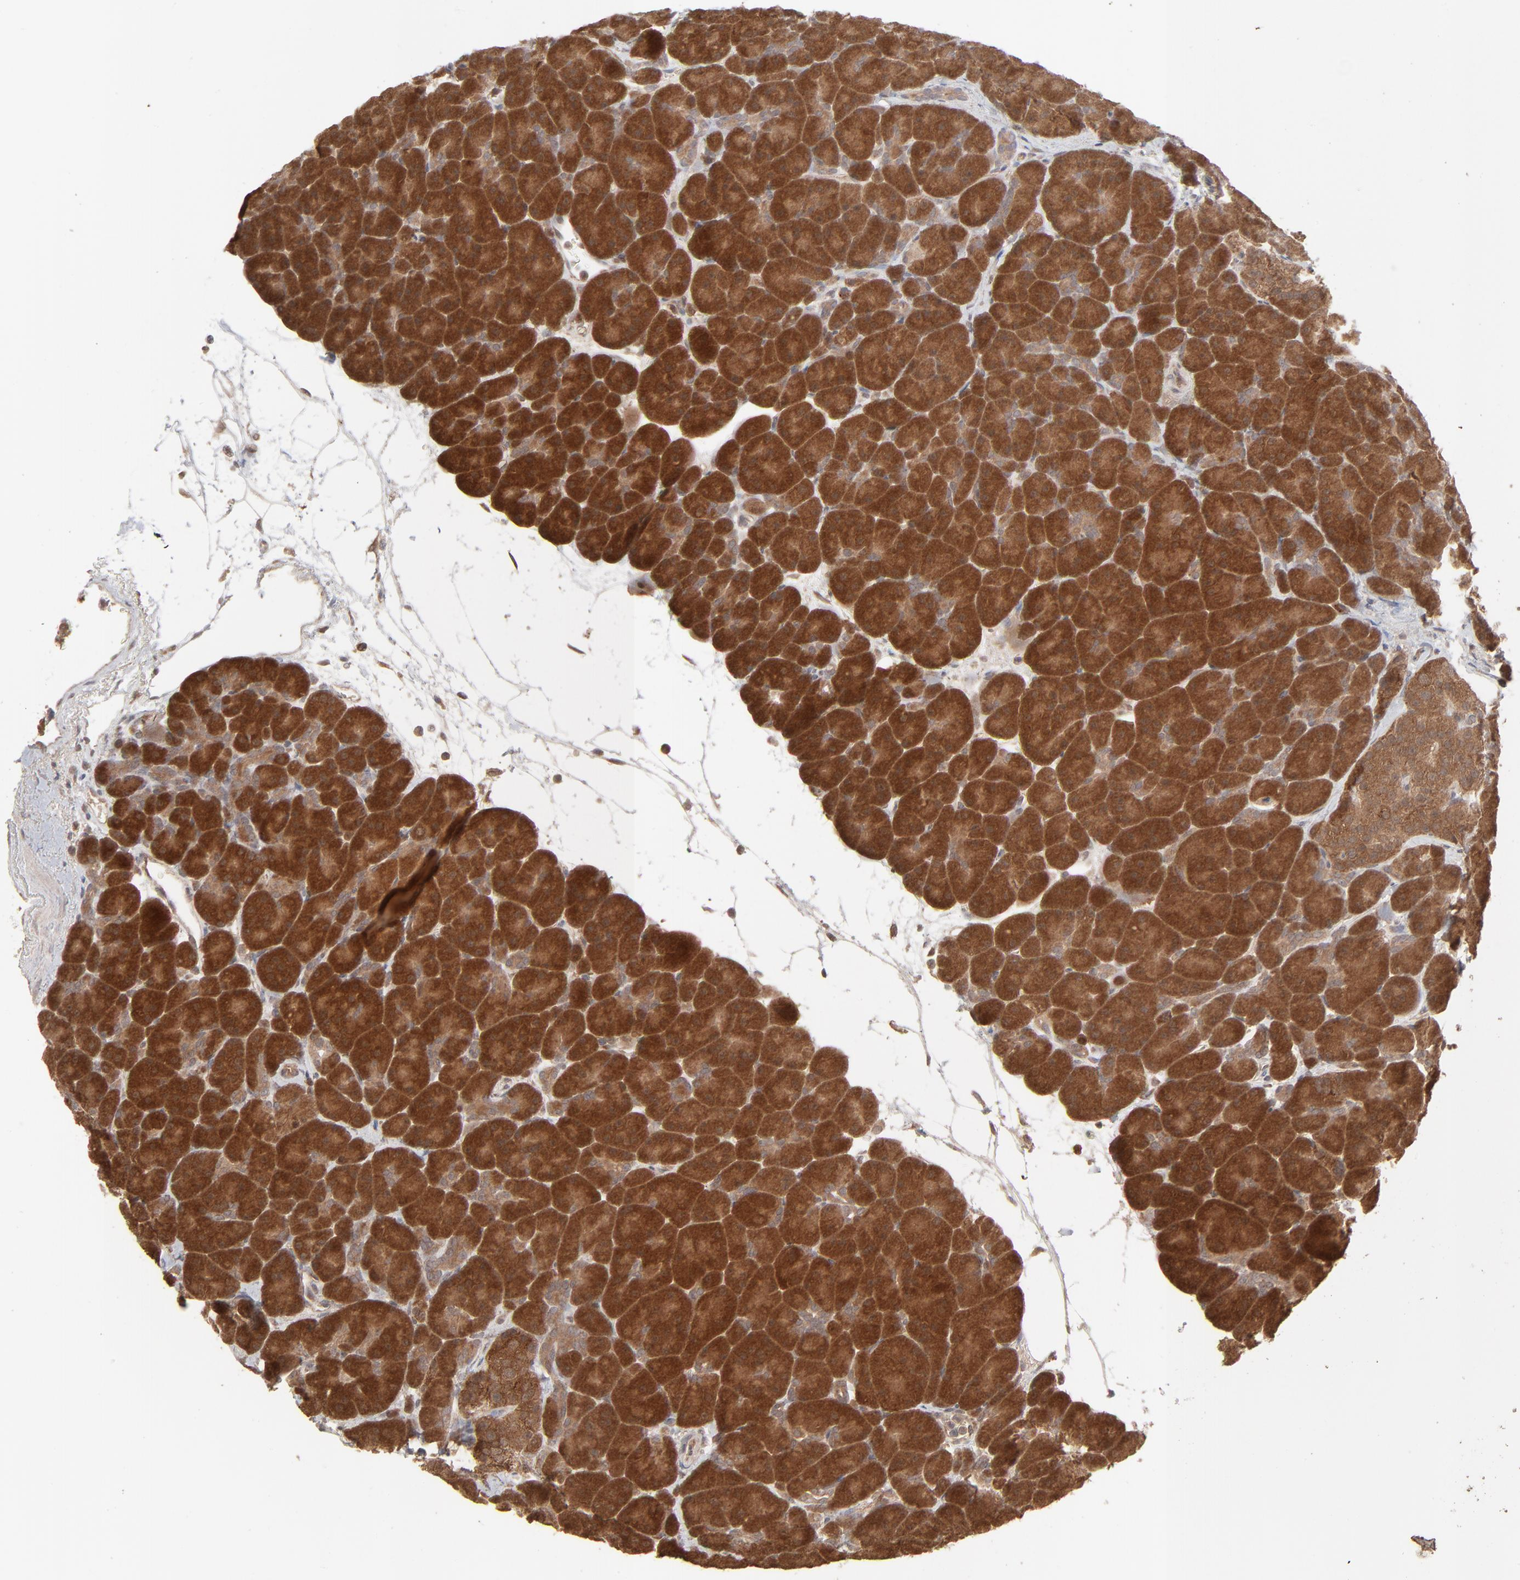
{"staining": {"intensity": "strong", "quantity": ">75%", "location": "cytoplasmic/membranous,nuclear"}, "tissue": "pancreas", "cell_type": "Exocrine glandular cells", "image_type": "normal", "snomed": [{"axis": "morphology", "description": "Normal tissue, NOS"}, {"axis": "topography", "description": "Pancreas"}], "caption": "Pancreas was stained to show a protein in brown. There is high levels of strong cytoplasmic/membranous,nuclear staining in about >75% of exocrine glandular cells. The protein of interest is stained brown, and the nuclei are stained in blue (DAB IHC with brightfield microscopy, high magnification).", "gene": "SCFD1", "patient": {"sex": "male", "age": 66}}